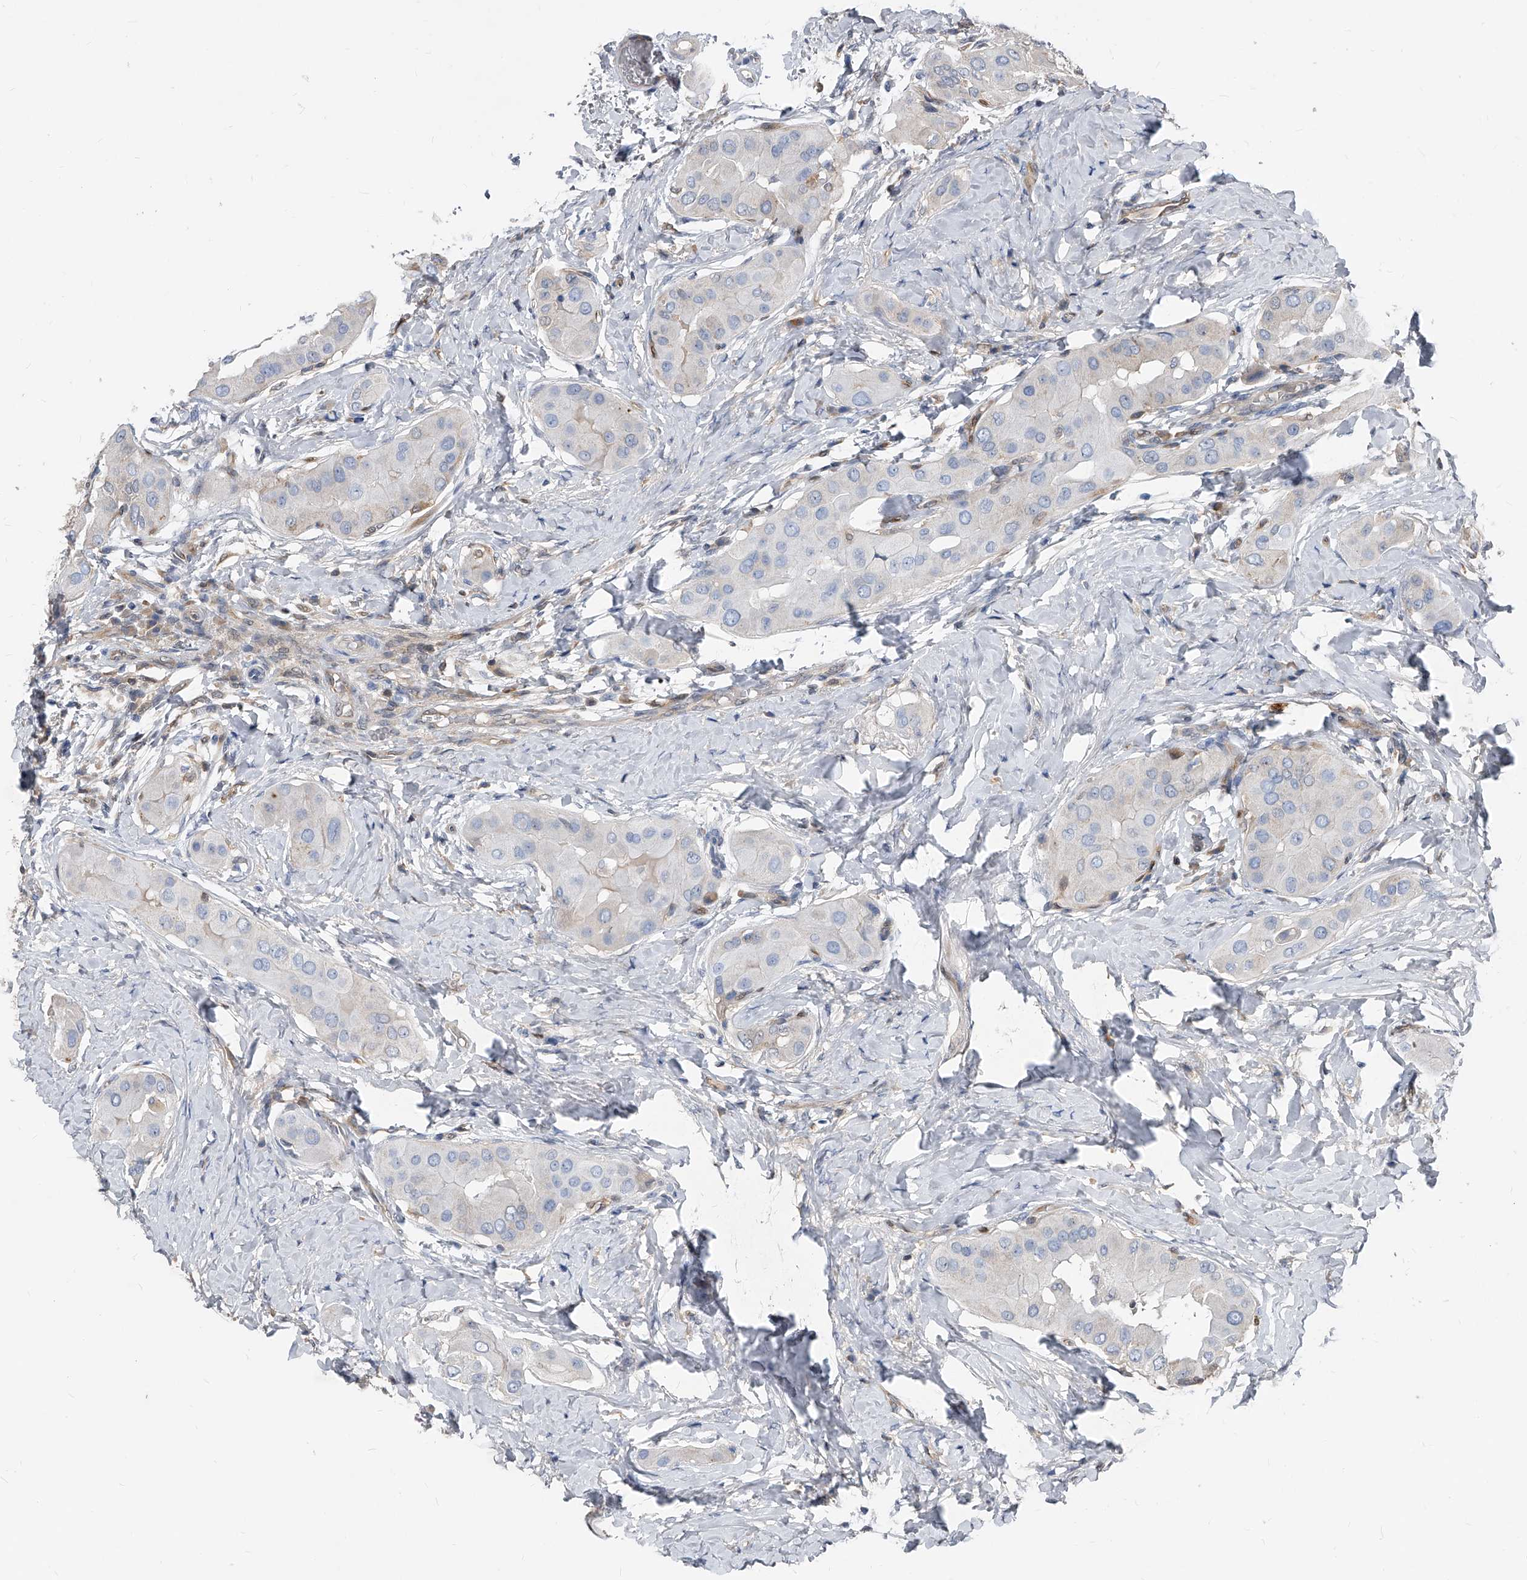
{"staining": {"intensity": "negative", "quantity": "none", "location": "none"}, "tissue": "thyroid cancer", "cell_type": "Tumor cells", "image_type": "cancer", "snomed": [{"axis": "morphology", "description": "Papillary adenocarcinoma, NOS"}, {"axis": "topography", "description": "Thyroid gland"}], "caption": "DAB immunohistochemical staining of human thyroid cancer (papillary adenocarcinoma) reveals no significant expression in tumor cells.", "gene": "MAP2K6", "patient": {"sex": "male", "age": 33}}